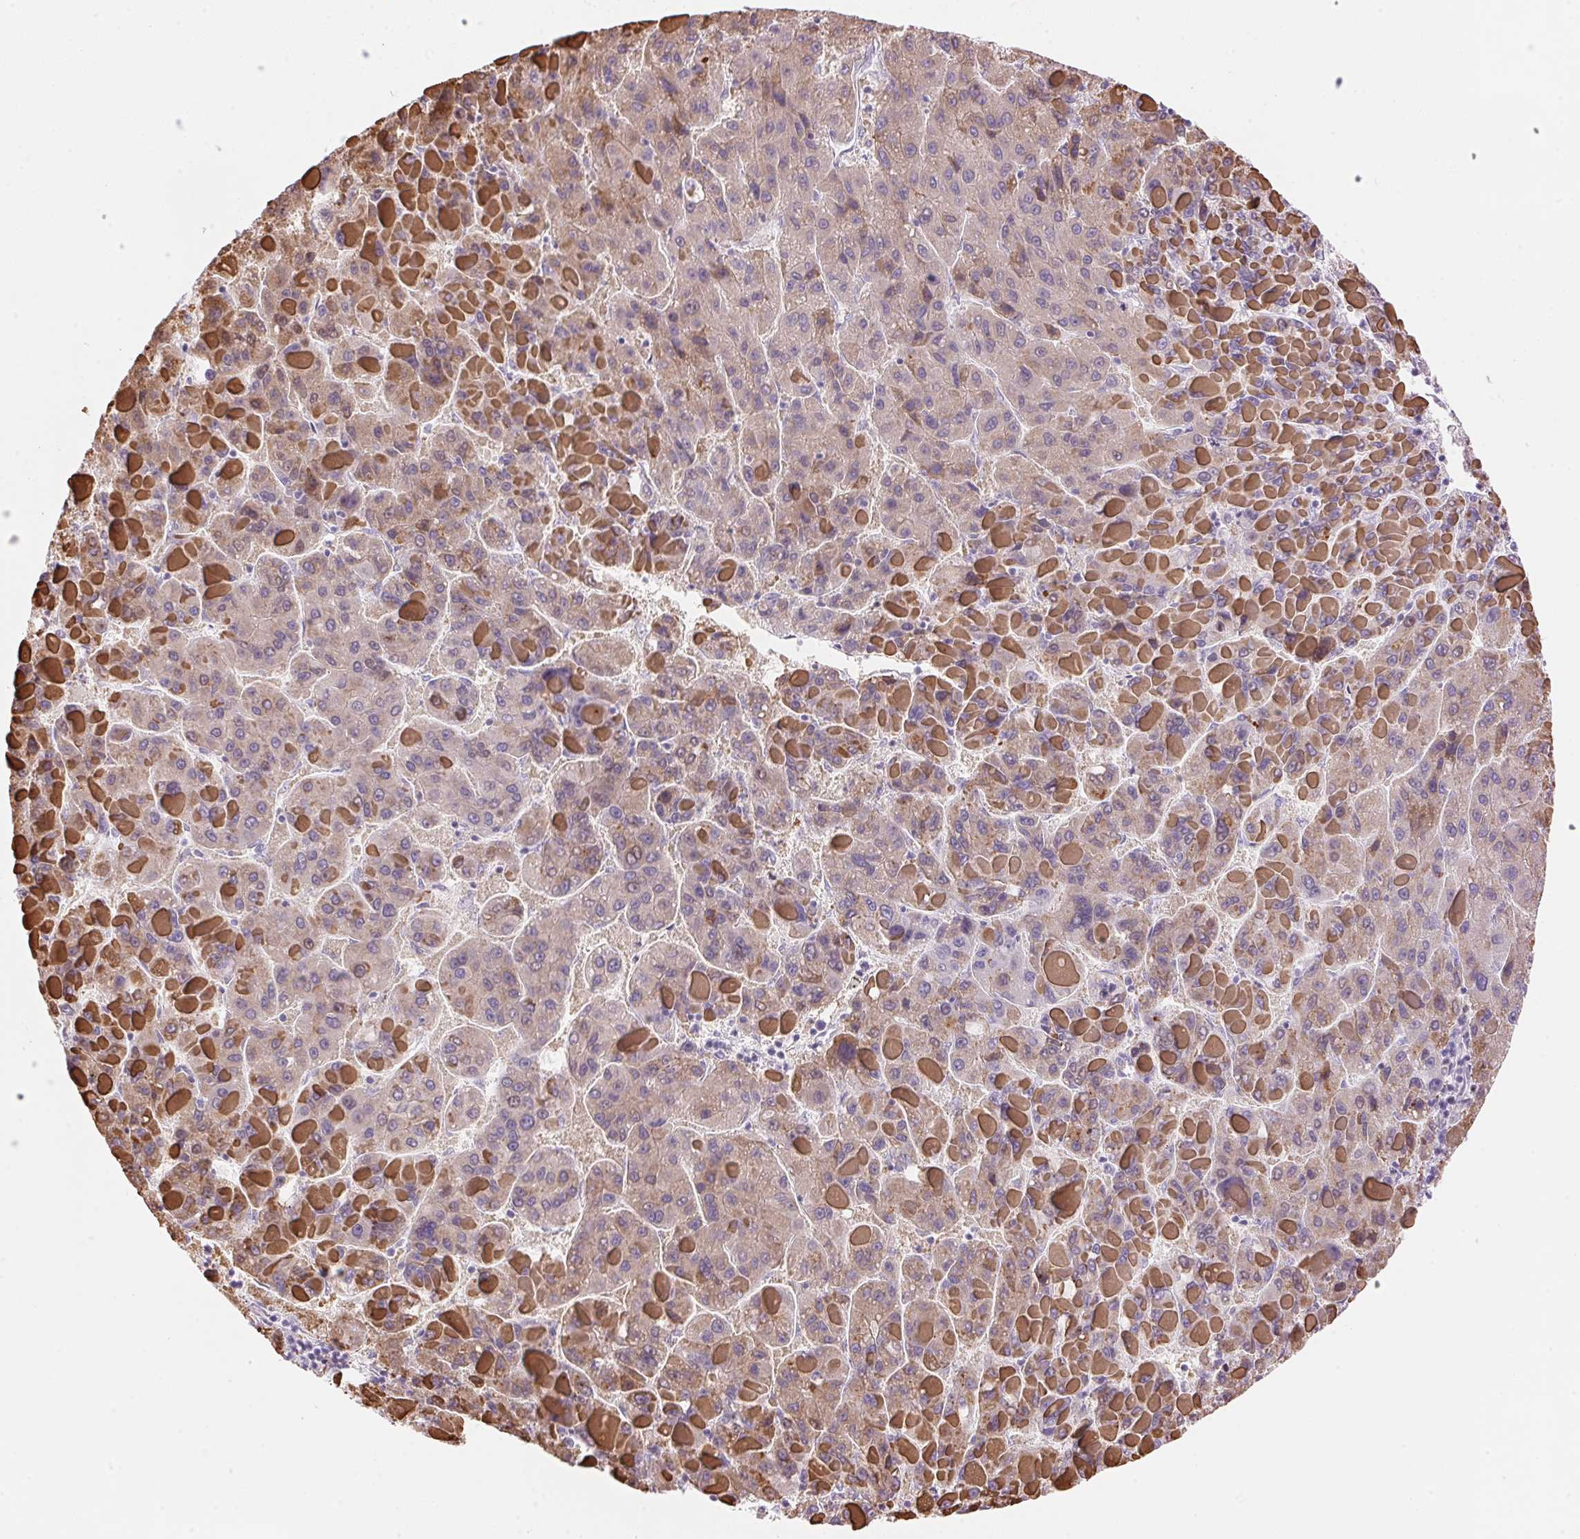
{"staining": {"intensity": "weak", "quantity": "25%-75%", "location": "cytoplasmic/membranous"}, "tissue": "liver cancer", "cell_type": "Tumor cells", "image_type": "cancer", "snomed": [{"axis": "morphology", "description": "Carcinoma, Hepatocellular, NOS"}, {"axis": "topography", "description": "Liver"}], "caption": "Immunohistochemical staining of human liver hepatocellular carcinoma shows low levels of weak cytoplasmic/membranous staining in about 25%-75% of tumor cells.", "gene": "TEKT1", "patient": {"sex": "female", "age": 82}}